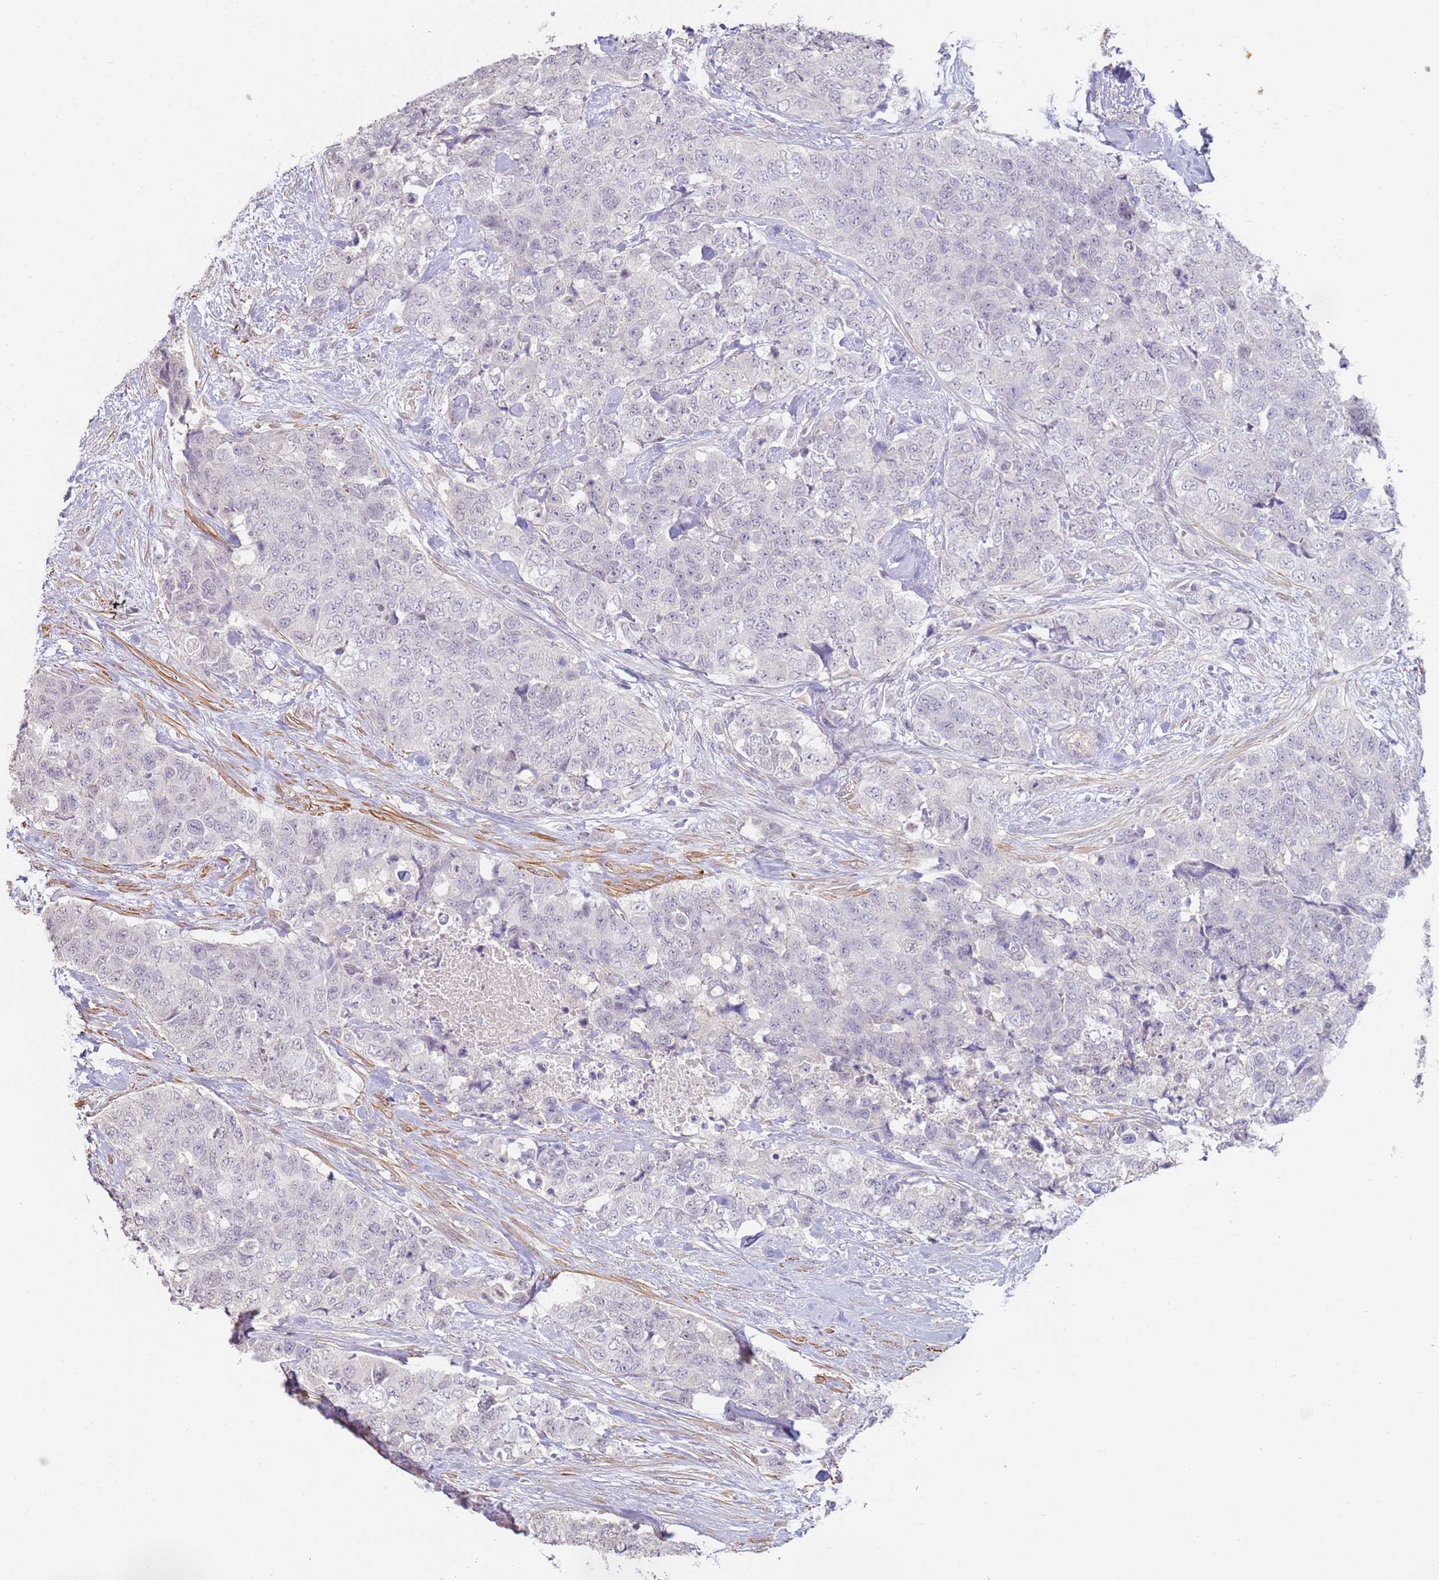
{"staining": {"intensity": "negative", "quantity": "none", "location": "none"}, "tissue": "urothelial cancer", "cell_type": "Tumor cells", "image_type": "cancer", "snomed": [{"axis": "morphology", "description": "Urothelial carcinoma, High grade"}, {"axis": "topography", "description": "Urinary bladder"}], "caption": "There is no significant staining in tumor cells of urothelial cancer.", "gene": "WDR93", "patient": {"sex": "female", "age": 78}}